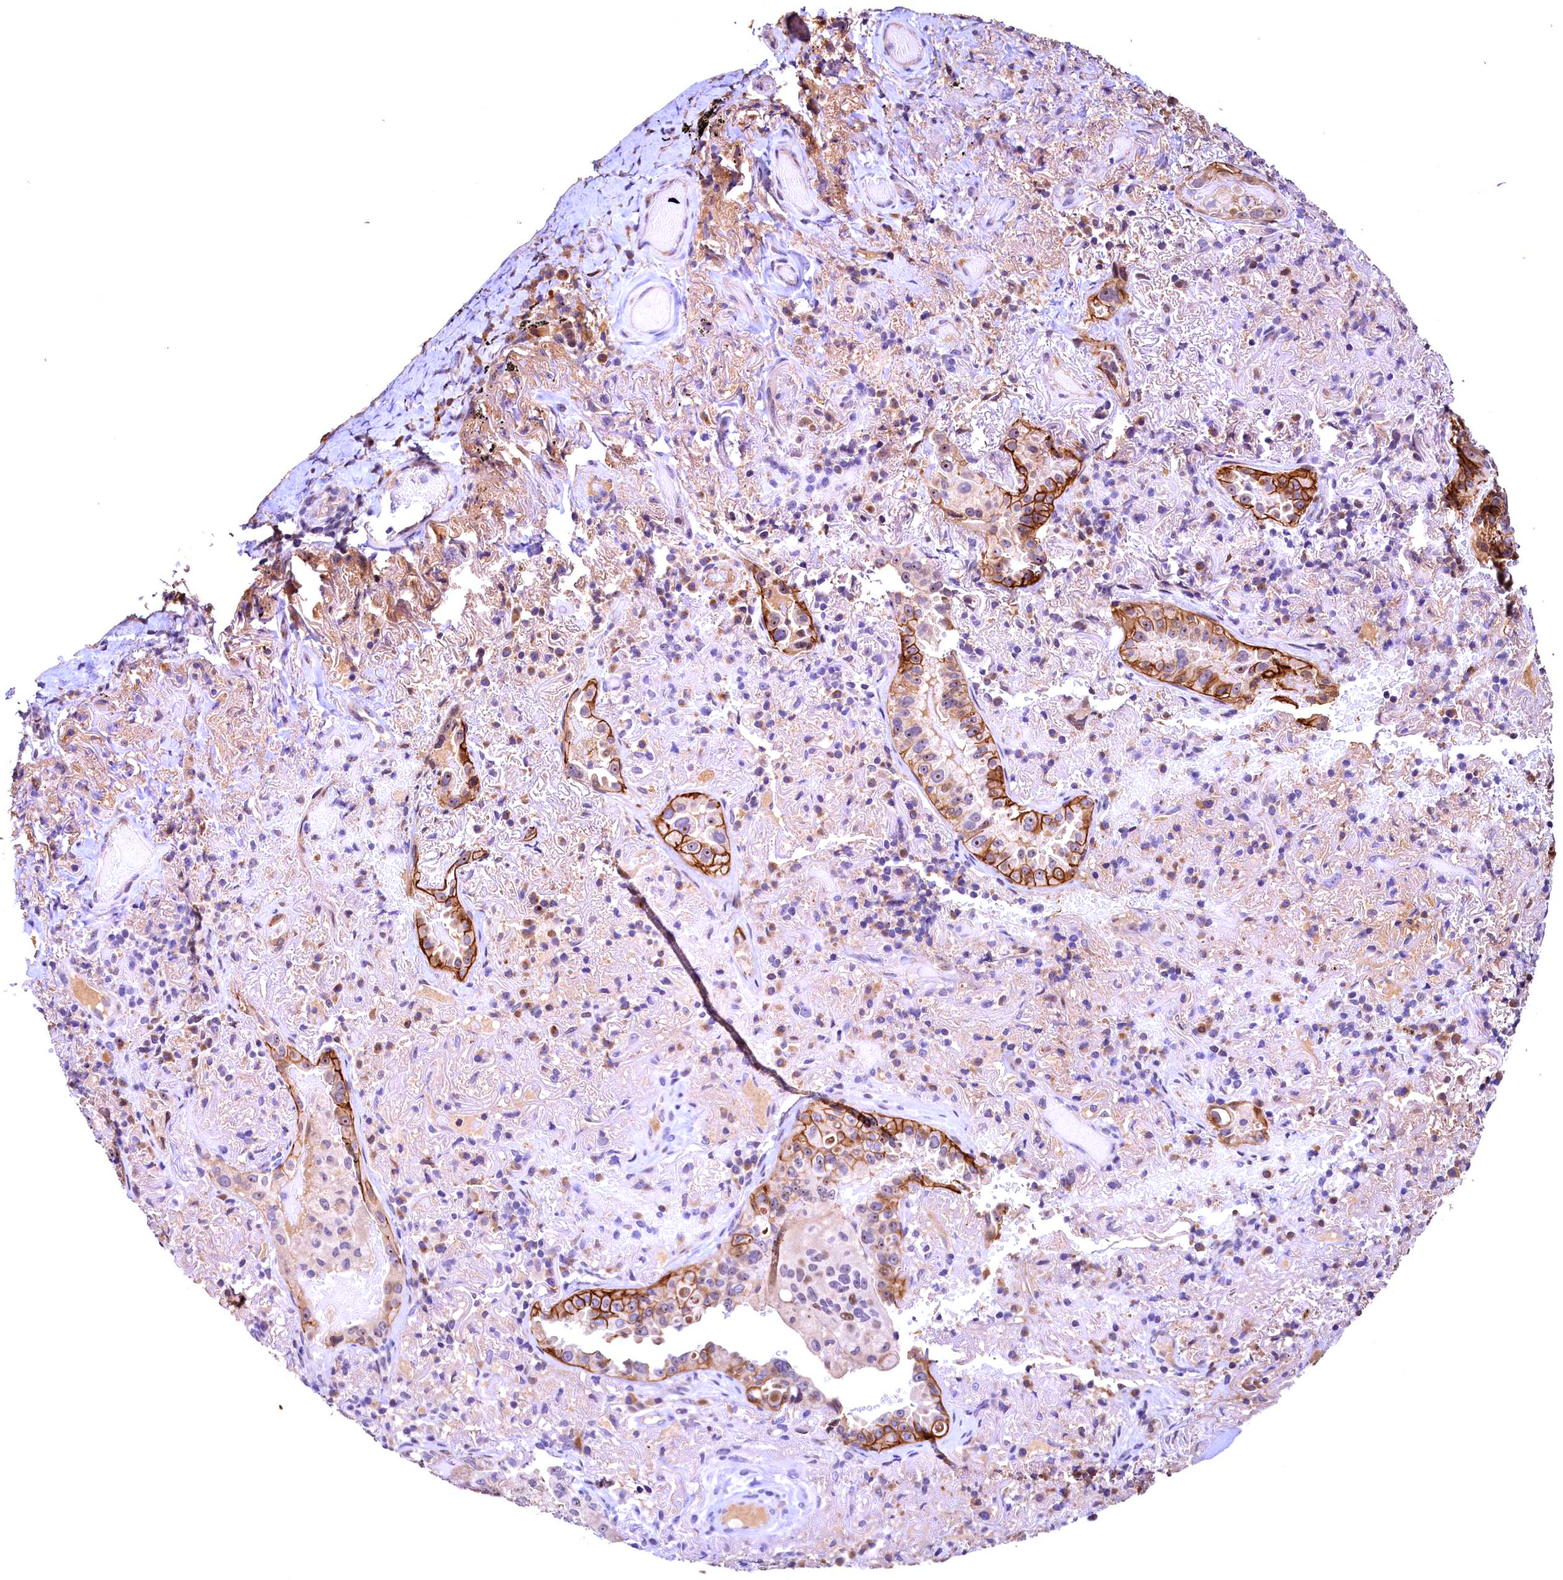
{"staining": {"intensity": "strong", "quantity": "25%-75%", "location": "cytoplasmic/membranous"}, "tissue": "lung cancer", "cell_type": "Tumor cells", "image_type": "cancer", "snomed": [{"axis": "morphology", "description": "Adenocarcinoma, NOS"}, {"axis": "topography", "description": "Lung"}], "caption": "Approximately 25%-75% of tumor cells in human lung cancer (adenocarcinoma) reveal strong cytoplasmic/membranous protein positivity as visualized by brown immunohistochemical staining.", "gene": "LATS2", "patient": {"sex": "female", "age": 69}}